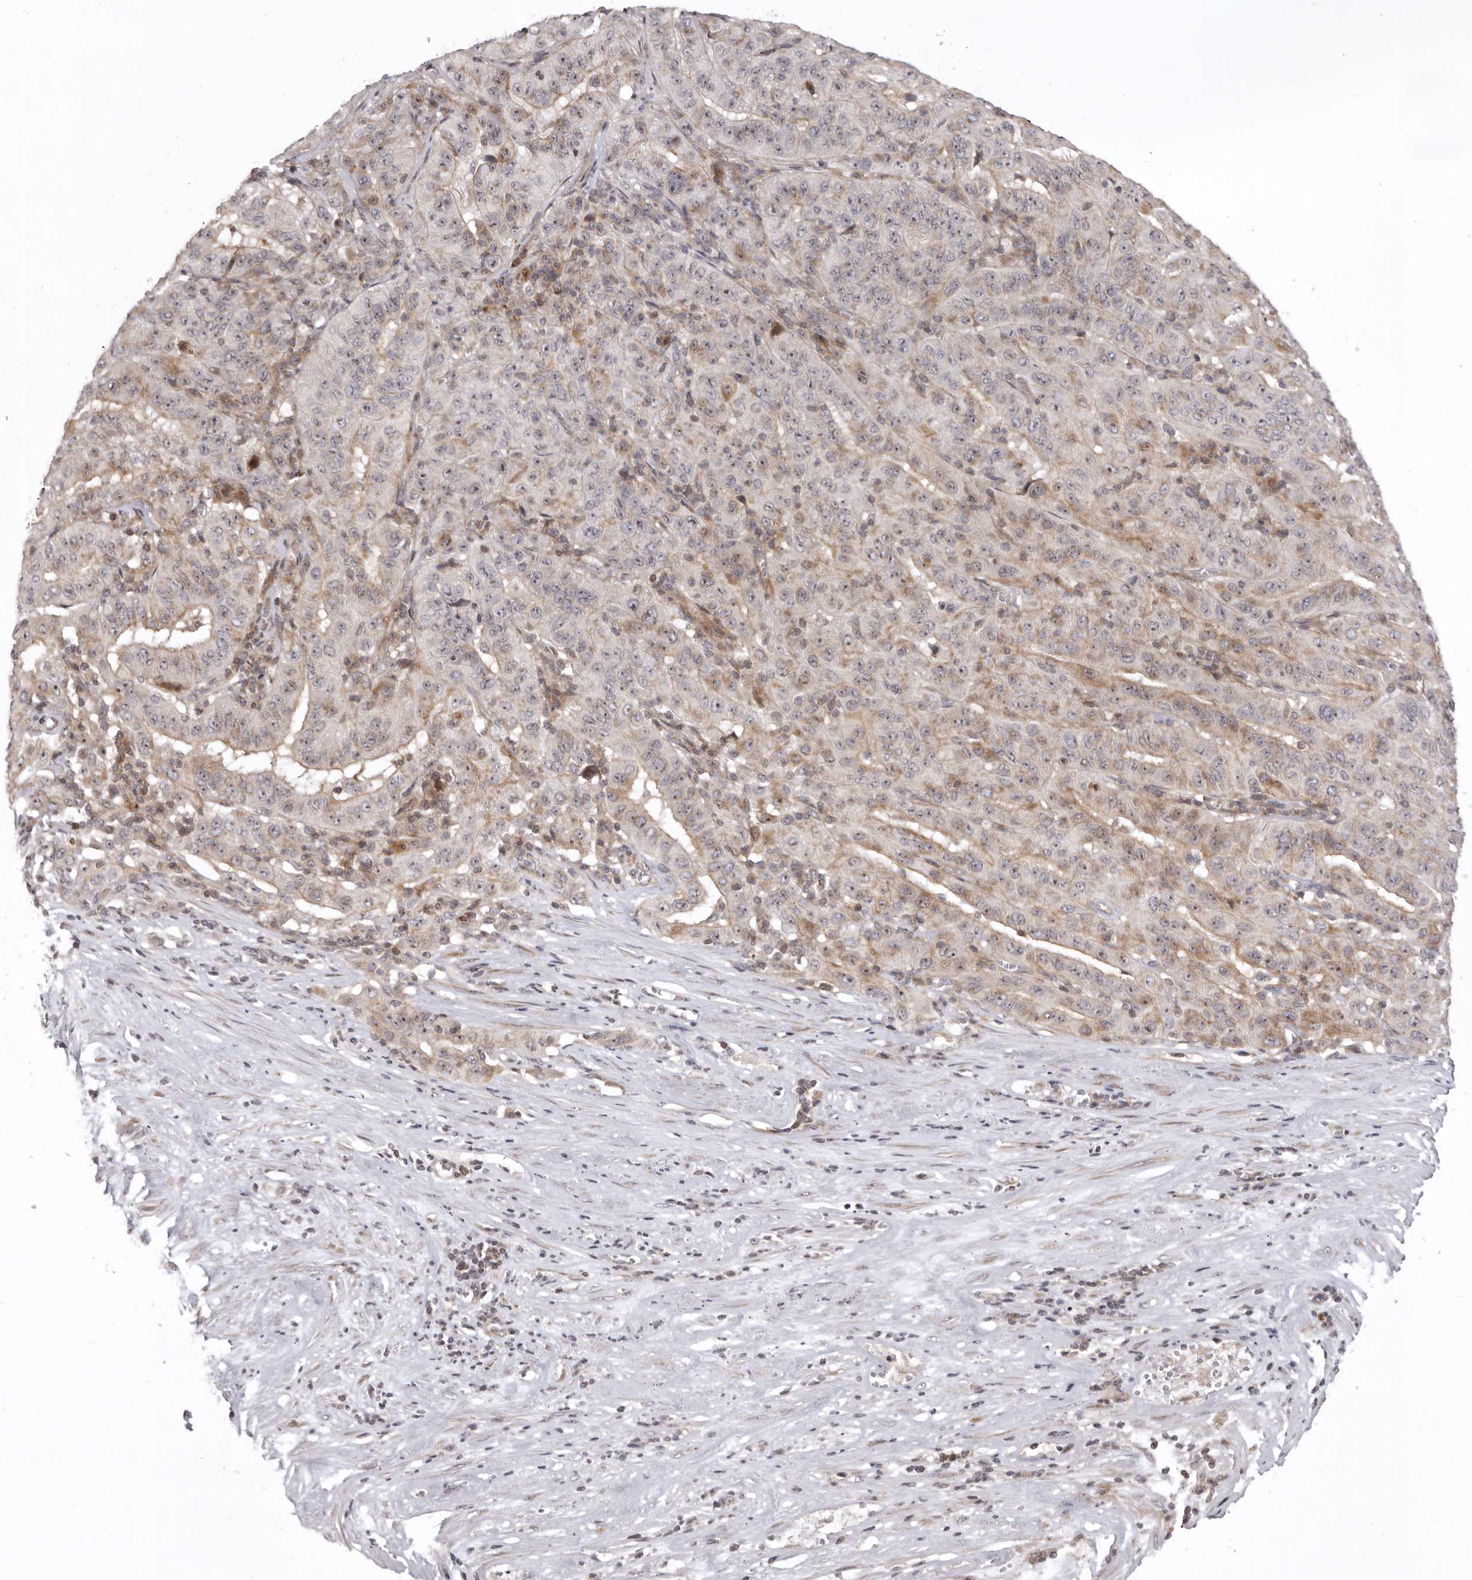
{"staining": {"intensity": "weak", "quantity": ">75%", "location": "nuclear"}, "tissue": "pancreatic cancer", "cell_type": "Tumor cells", "image_type": "cancer", "snomed": [{"axis": "morphology", "description": "Adenocarcinoma, NOS"}, {"axis": "topography", "description": "Pancreas"}], "caption": "Immunohistochemical staining of pancreatic adenocarcinoma shows low levels of weak nuclear expression in approximately >75% of tumor cells.", "gene": "AZIN1", "patient": {"sex": "male", "age": 63}}